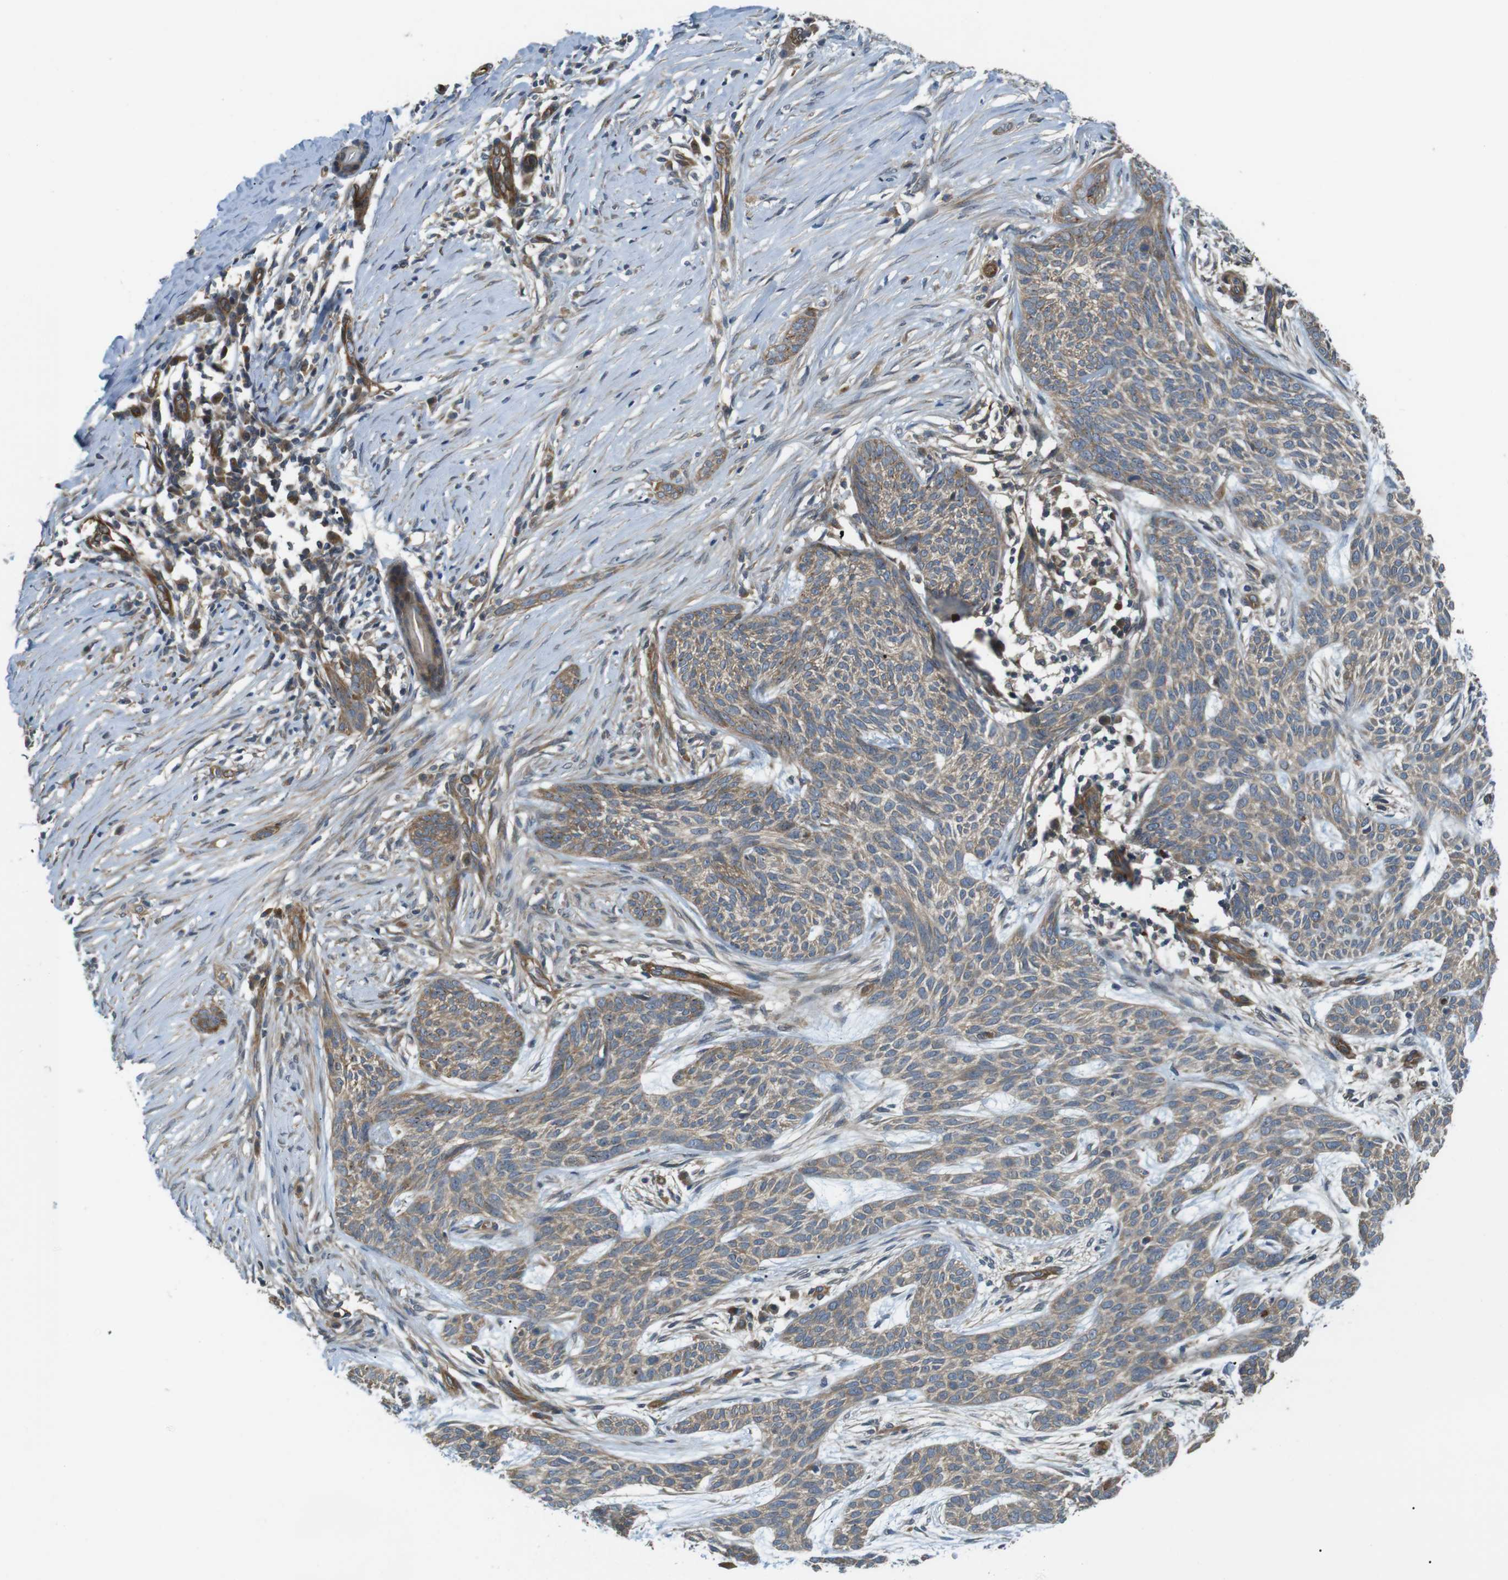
{"staining": {"intensity": "moderate", "quantity": ">75%", "location": "cytoplasmic/membranous"}, "tissue": "skin cancer", "cell_type": "Tumor cells", "image_type": "cancer", "snomed": [{"axis": "morphology", "description": "Basal cell carcinoma"}, {"axis": "topography", "description": "Skin"}], "caption": "Human skin cancer stained with a brown dye shows moderate cytoplasmic/membranous positive staining in about >75% of tumor cells.", "gene": "TSC1", "patient": {"sex": "female", "age": 59}}